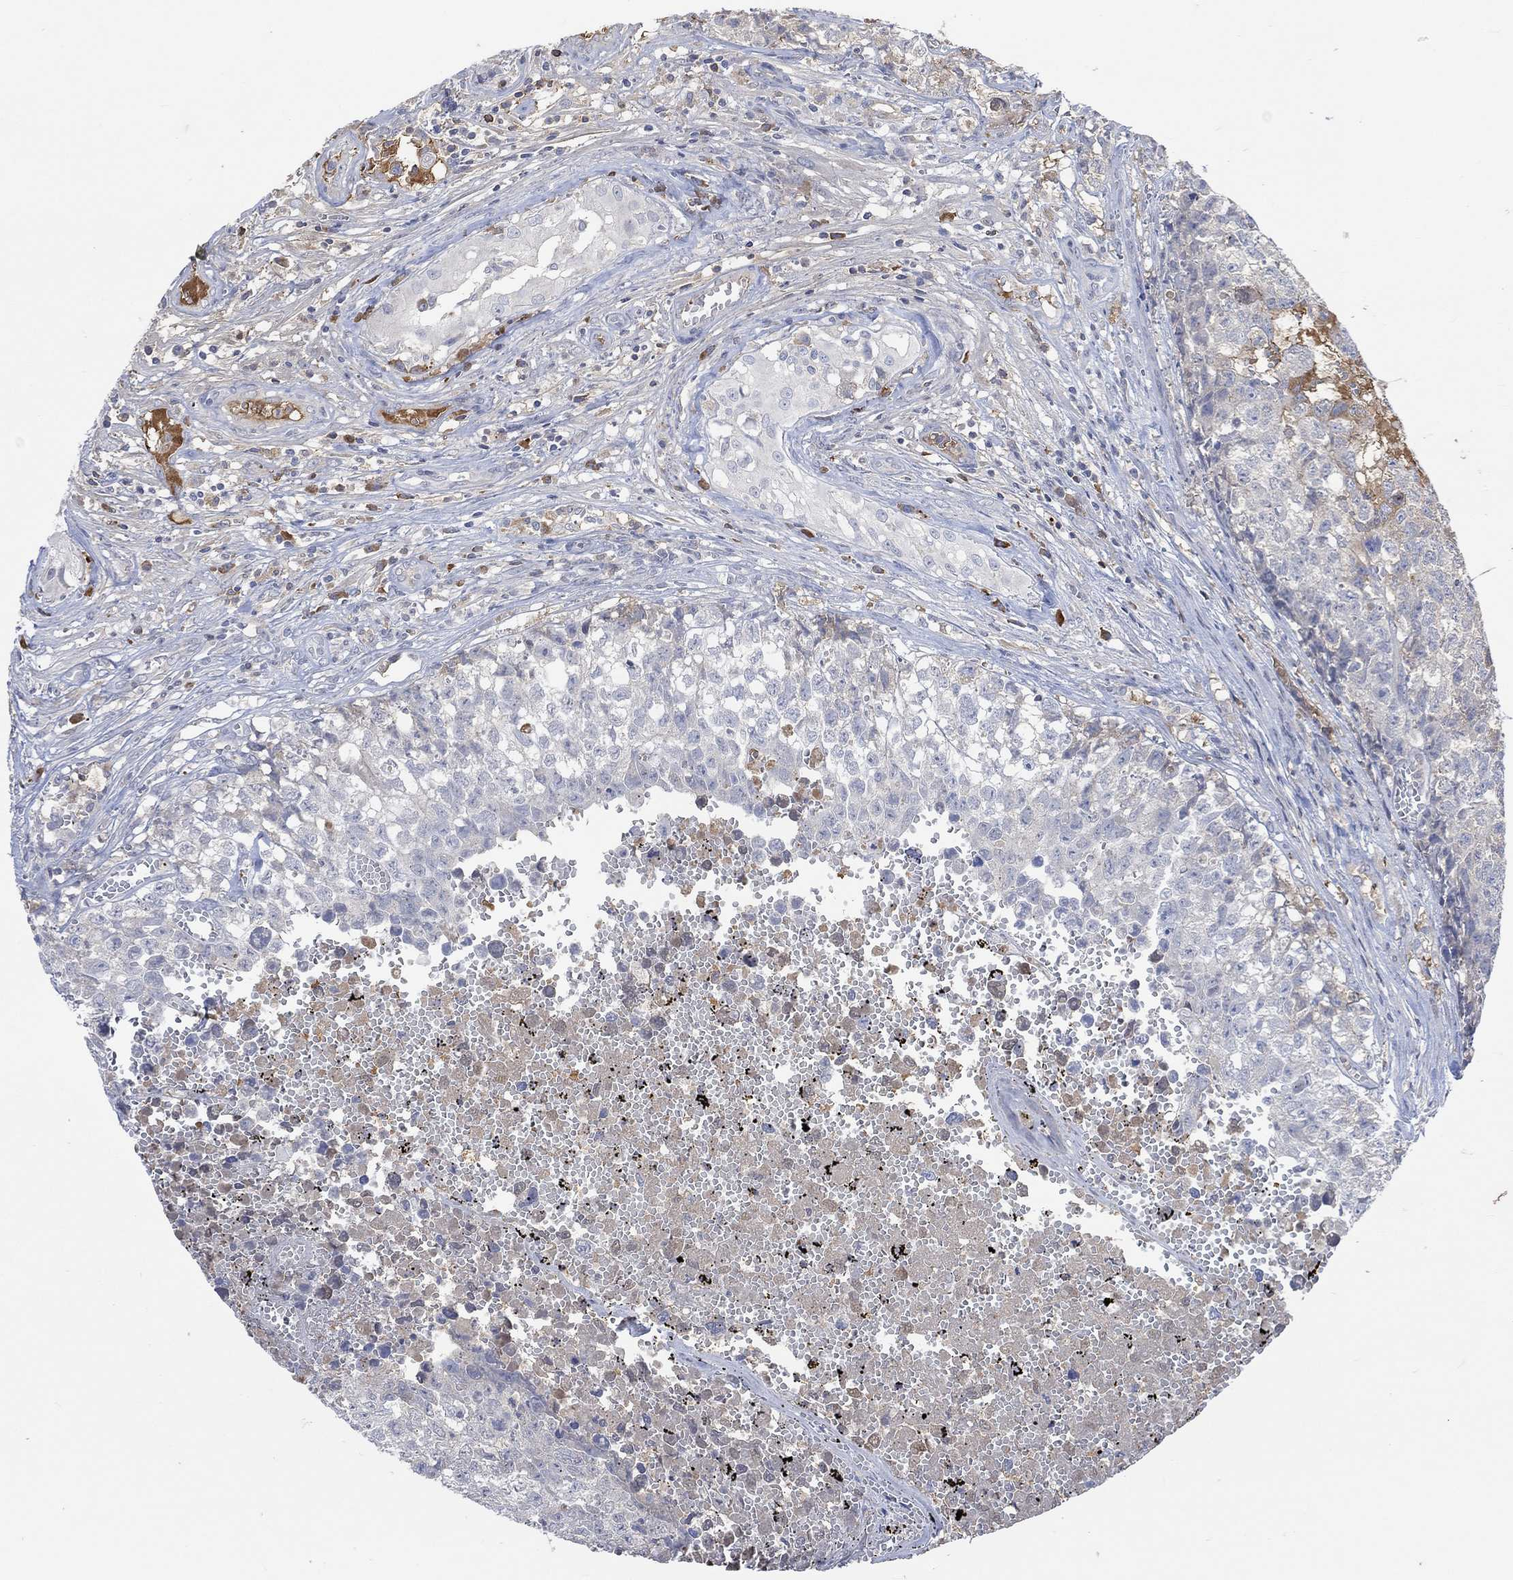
{"staining": {"intensity": "weak", "quantity": "<25%", "location": "cytoplasmic/membranous"}, "tissue": "testis cancer", "cell_type": "Tumor cells", "image_type": "cancer", "snomed": [{"axis": "morphology", "description": "Seminoma, NOS"}, {"axis": "morphology", "description": "Carcinoma, Embryonal, NOS"}, {"axis": "topography", "description": "Testis"}], "caption": "This is an immunohistochemistry micrograph of human testis cancer (seminoma). There is no expression in tumor cells.", "gene": "MSTN", "patient": {"sex": "male", "age": 22}}